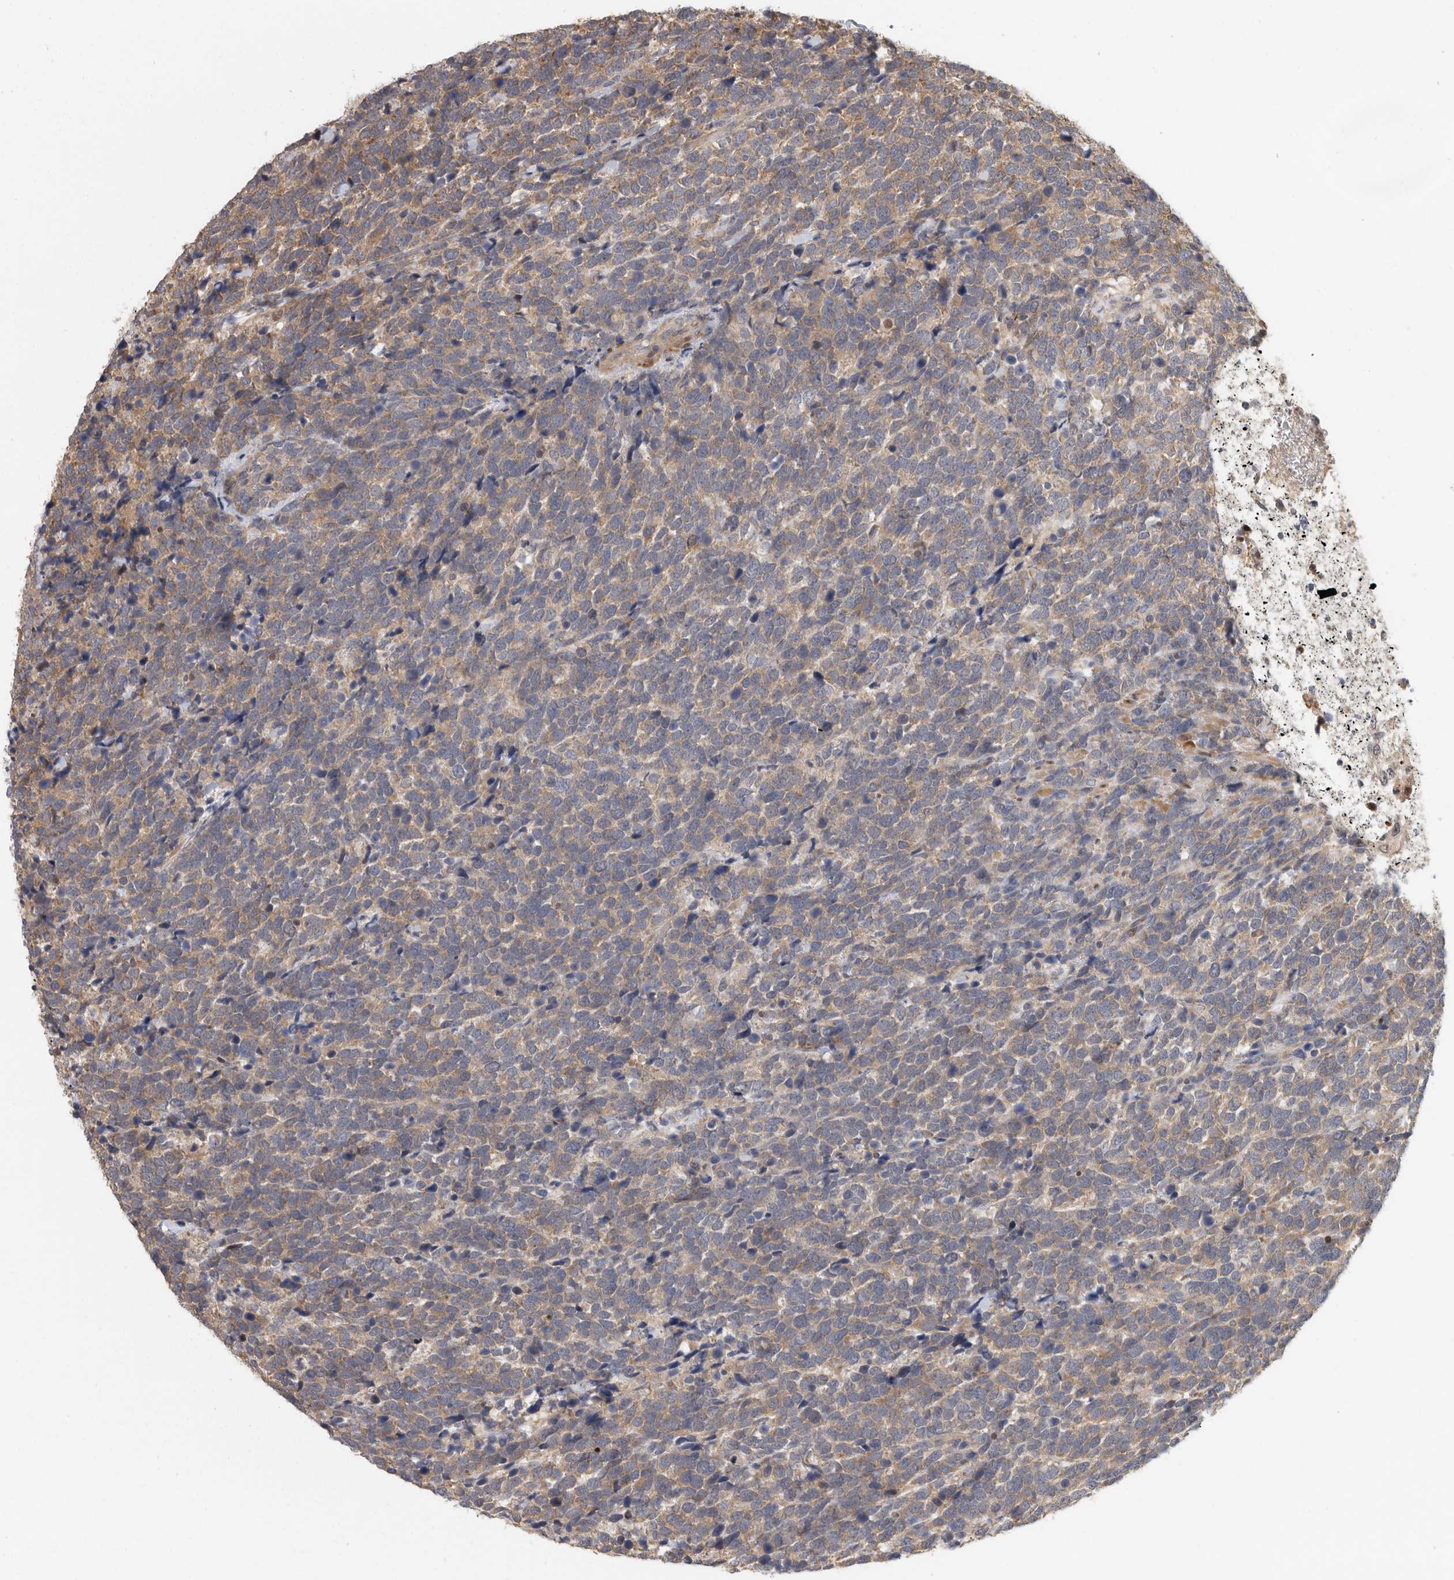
{"staining": {"intensity": "weak", "quantity": ">75%", "location": "cytoplasmic/membranous"}, "tissue": "urothelial cancer", "cell_type": "Tumor cells", "image_type": "cancer", "snomed": [{"axis": "morphology", "description": "Urothelial carcinoma, High grade"}, {"axis": "topography", "description": "Urinary bladder"}], "caption": "IHC of human urothelial carcinoma (high-grade) shows low levels of weak cytoplasmic/membranous positivity in about >75% of tumor cells.", "gene": "SWT1", "patient": {"sex": "female", "age": 82}}